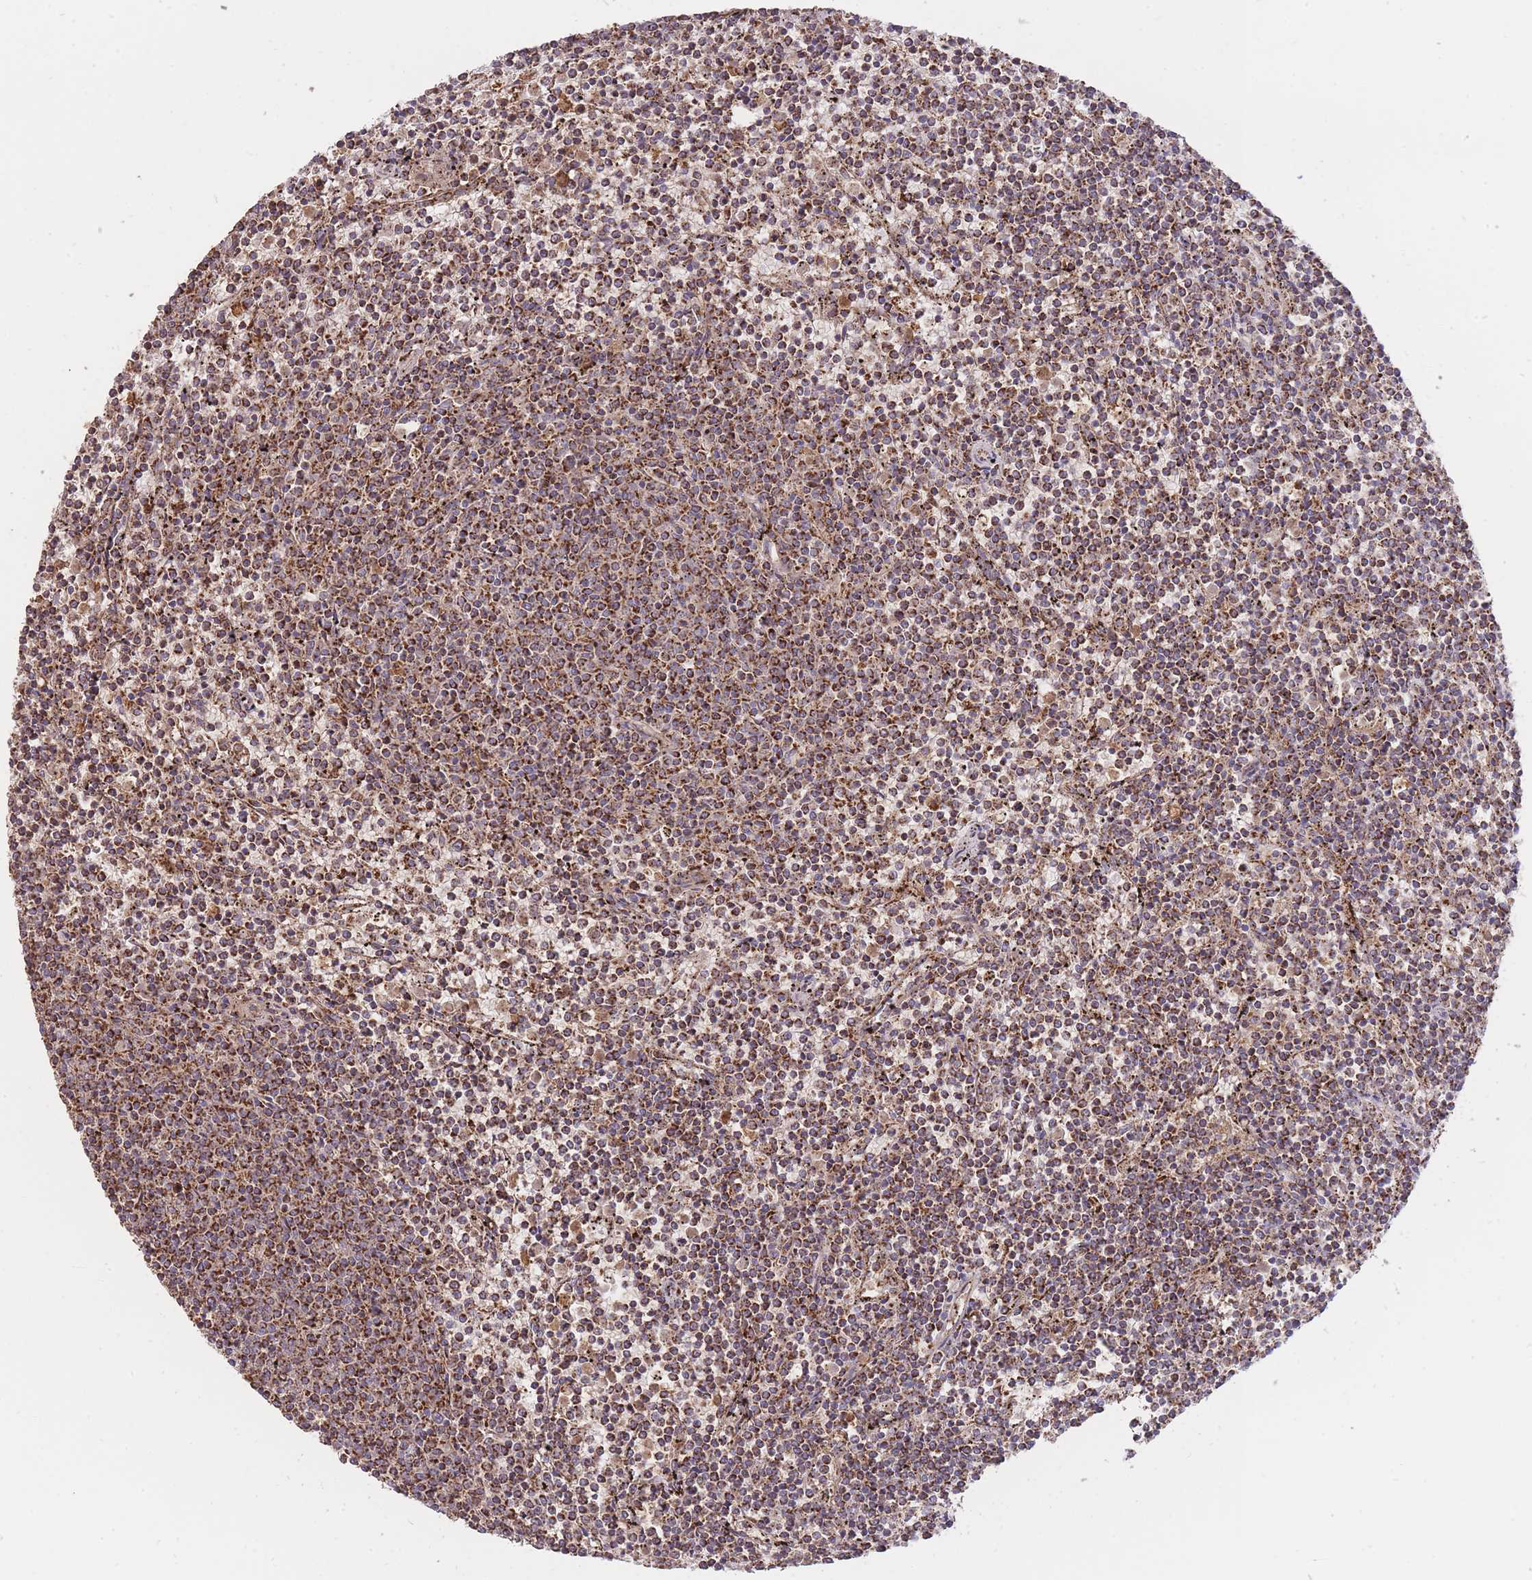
{"staining": {"intensity": "strong", "quantity": ">75%", "location": "cytoplasmic/membranous"}, "tissue": "lymphoma", "cell_type": "Tumor cells", "image_type": "cancer", "snomed": [{"axis": "morphology", "description": "Malignant lymphoma, non-Hodgkin's type, Low grade"}, {"axis": "topography", "description": "Spleen"}], "caption": "This micrograph exhibits immunohistochemistry staining of human low-grade malignant lymphoma, non-Hodgkin's type, with high strong cytoplasmic/membranous expression in approximately >75% of tumor cells.", "gene": "PREP", "patient": {"sex": "female", "age": 50}}